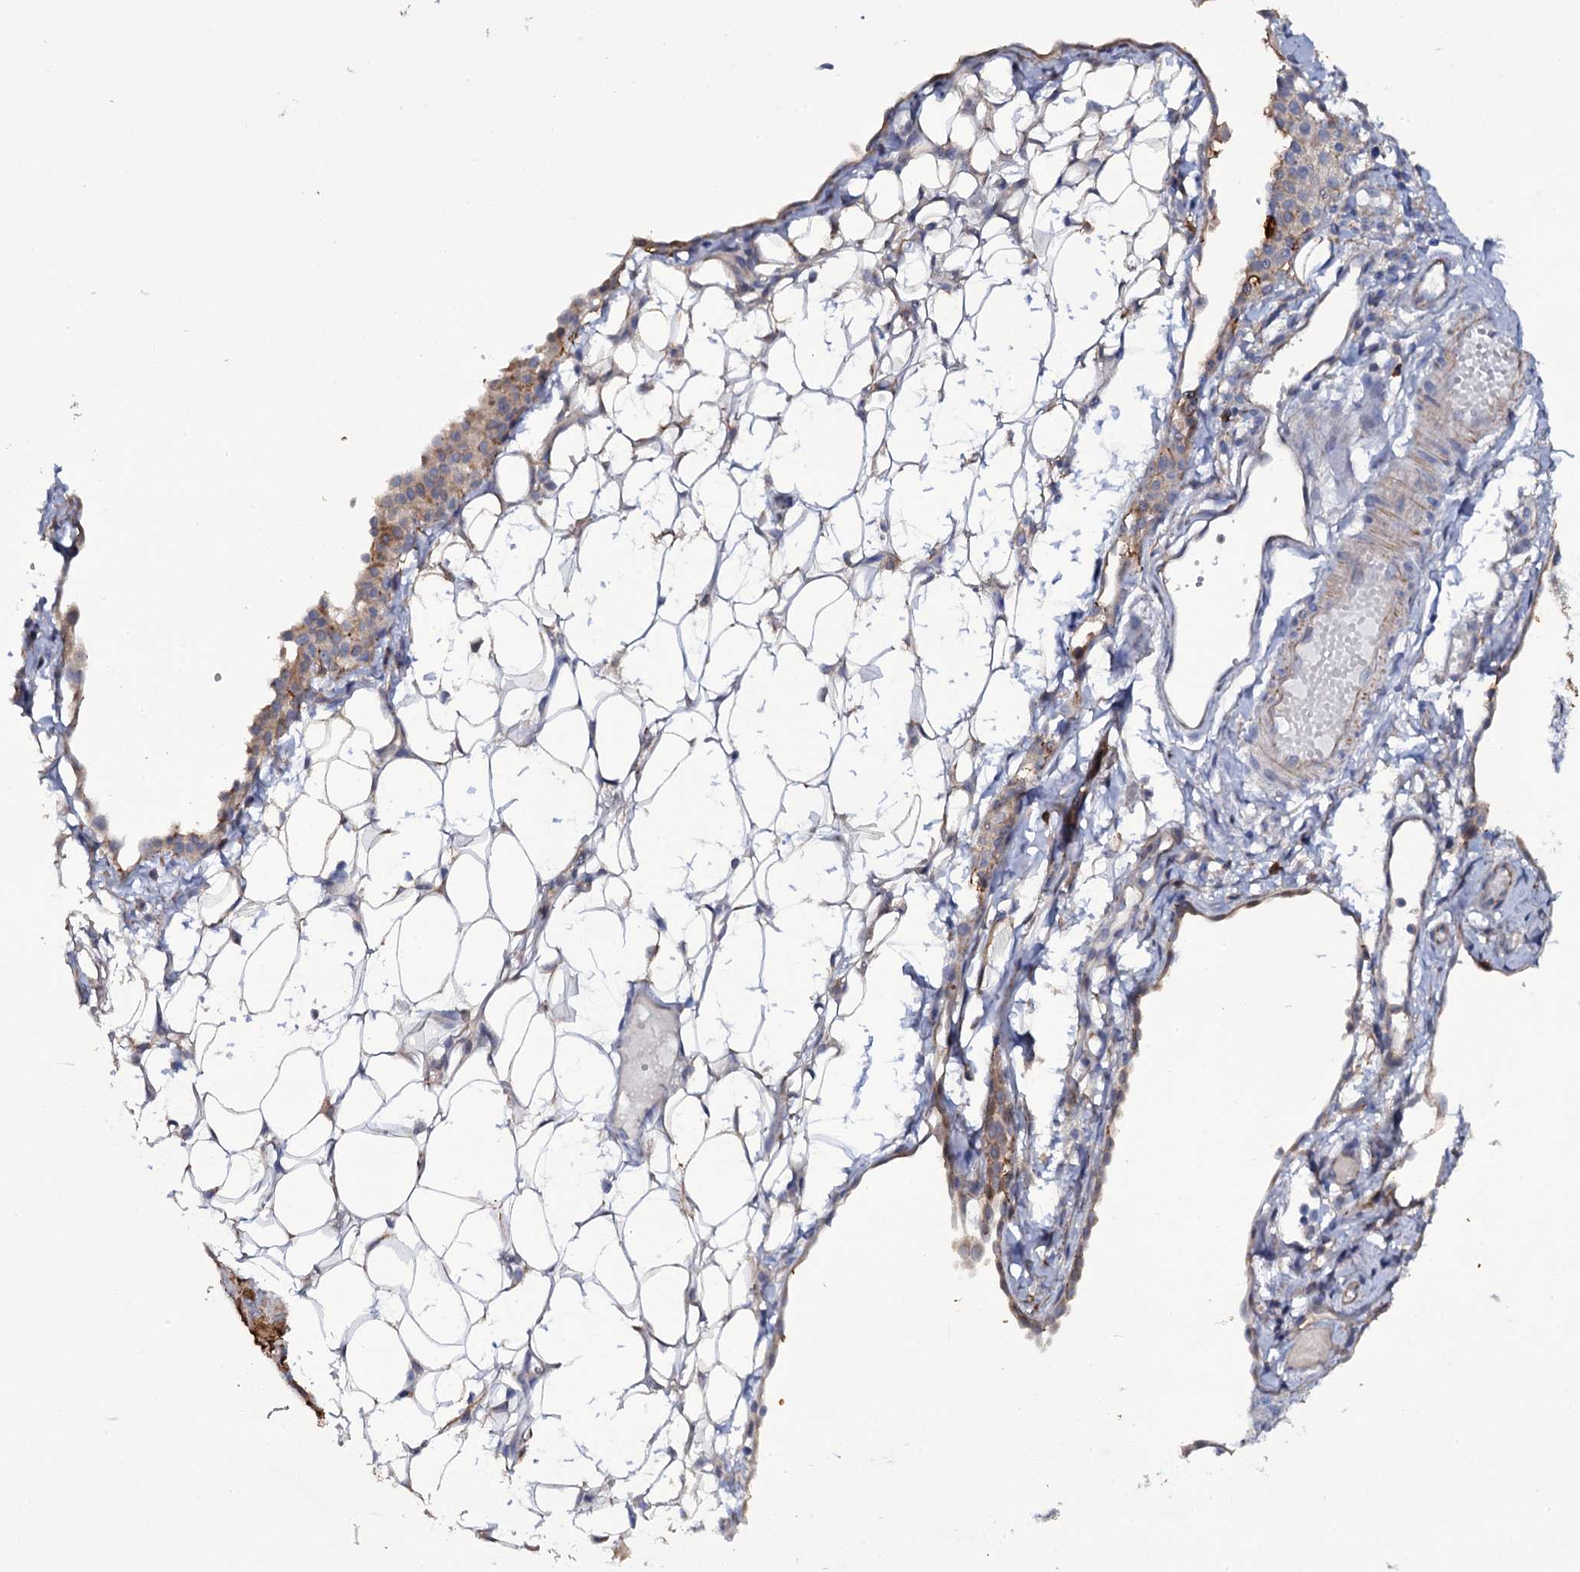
{"staining": {"intensity": "weak", "quantity": ">75%", "location": "cytoplasmic/membranous"}, "tissue": "ovarian cancer", "cell_type": "Tumor cells", "image_type": "cancer", "snomed": [{"axis": "morphology", "description": "Carcinoma, endometroid"}, {"axis": "topography", "description": "Ovary"}], "caption": "IHC micrograph of human endometroid carcinoma (ovarian) stained for a protein (brown), which reveals low levels of weak cytoplasmic/membranous expression in about >75% of tumor cells.", "gene": "TTC23", "patient": {"sex": "female", "age": 42}}